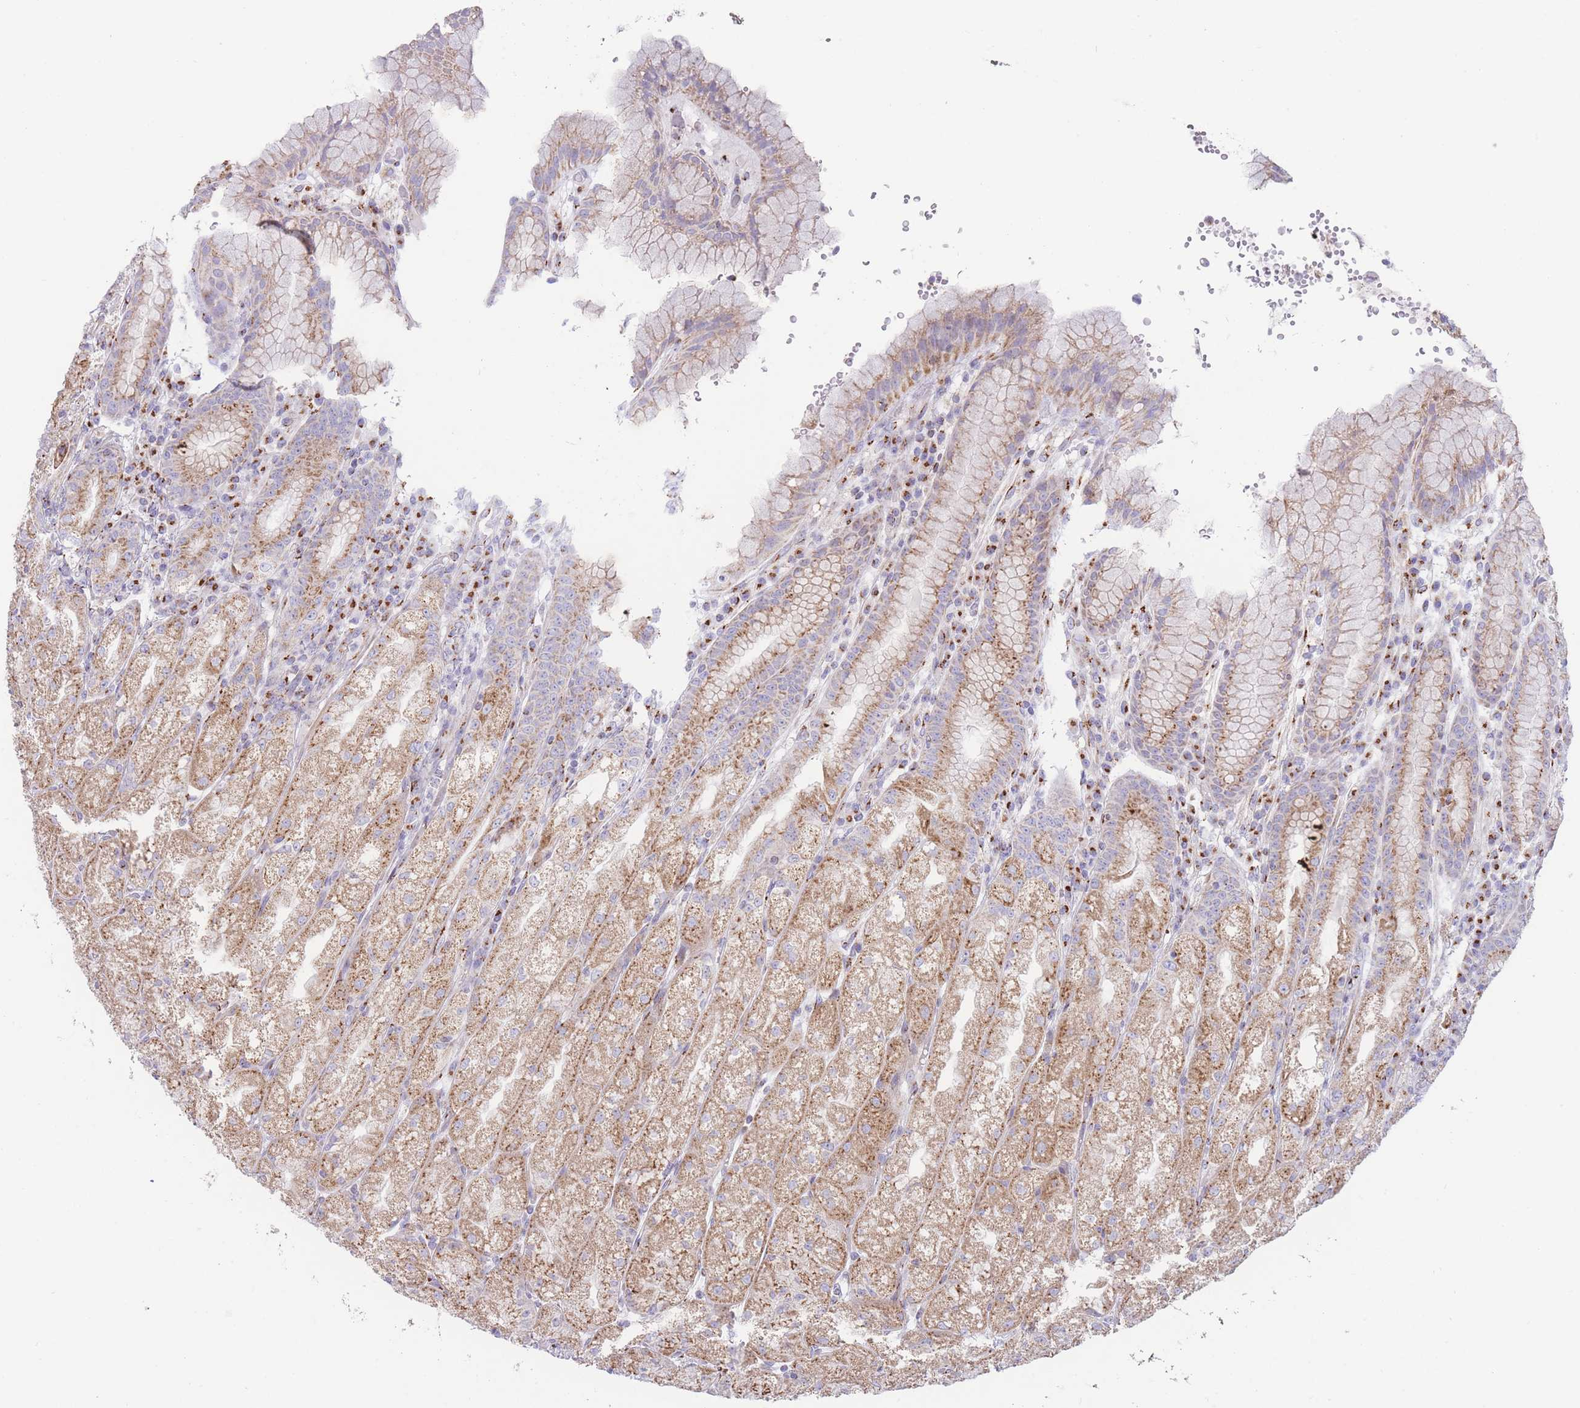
{"staining": {"intensity": "moderate", "quantity": "25%-75%", "location": "cytoplasmic/membranous"}, "tissue": "stomach", "cell_type": "Glandular cells", "image_type": "normal", "snomed": [{"axis": "morphology", "description": "Normal tissue, NOS"}, {"axis": "topography", "description": "Stomach, upper"}], "caption": "A micrograph of stomach stained for a protein demonstrates moderate cytoplasmic/membranous brown staining in glandular cells.", "gene": "MPND", "patient": {"sex": "male", "age": 52}}